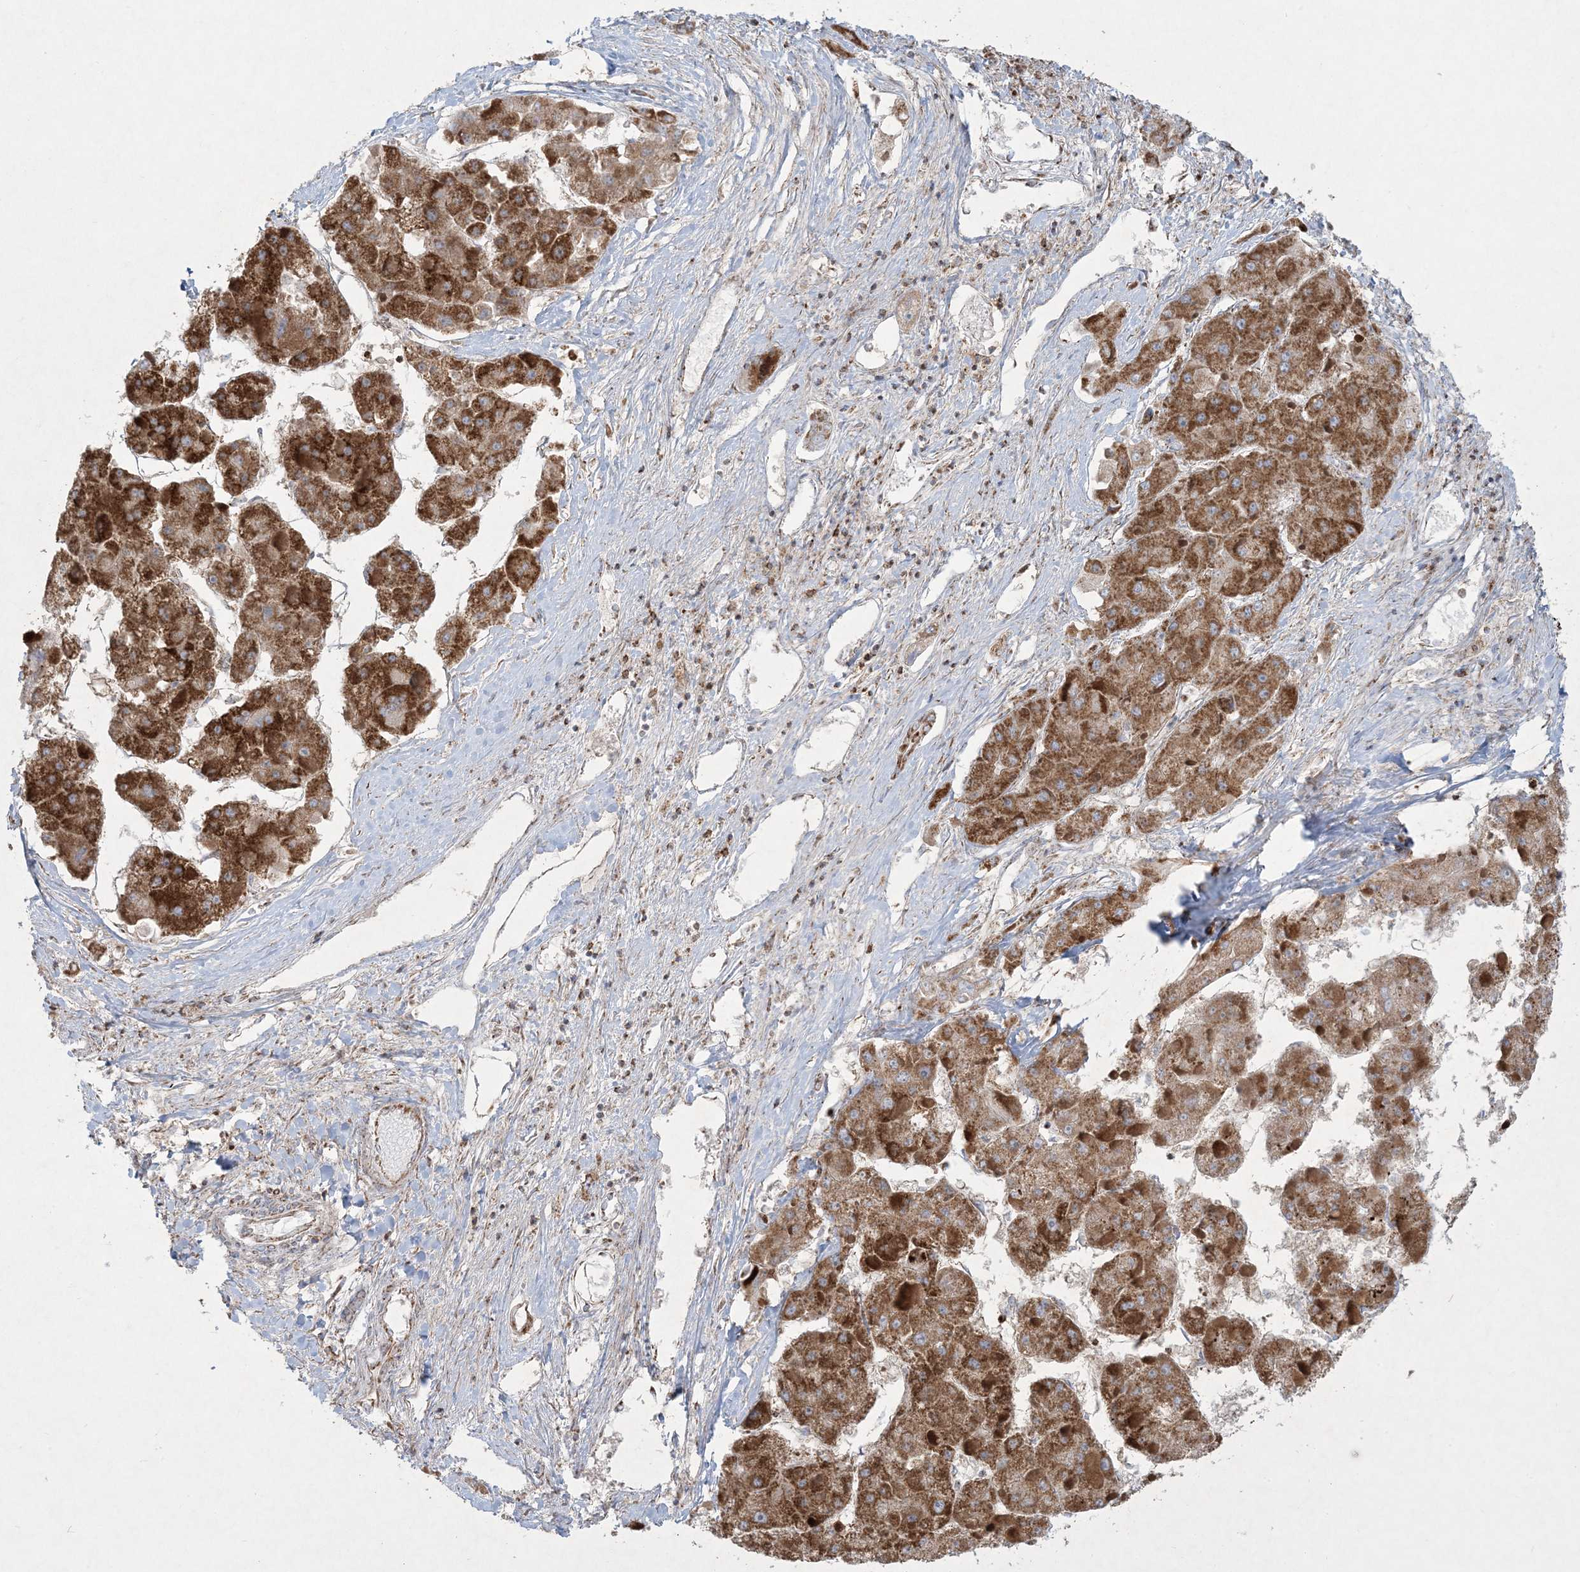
{"staining": {"intensity": "strong", "quantity": ">75%", "location": "cytoplasmic/membranous"}, "tissue": "liver cancer", "cell_type": "Tumor cells", "image_type": "cancer", "snomed": [{"axis": "morphology", "description": "Carcinoma, Hepatocellular, NOS"}, {"axis": "topography", "description": "Liver"}], "caption": "Liver cancer stained with a protein marker demonstrates strong staining in tumor cells.", "gene": "BEND4", "patient": {"sex": "female", "age": 73}}